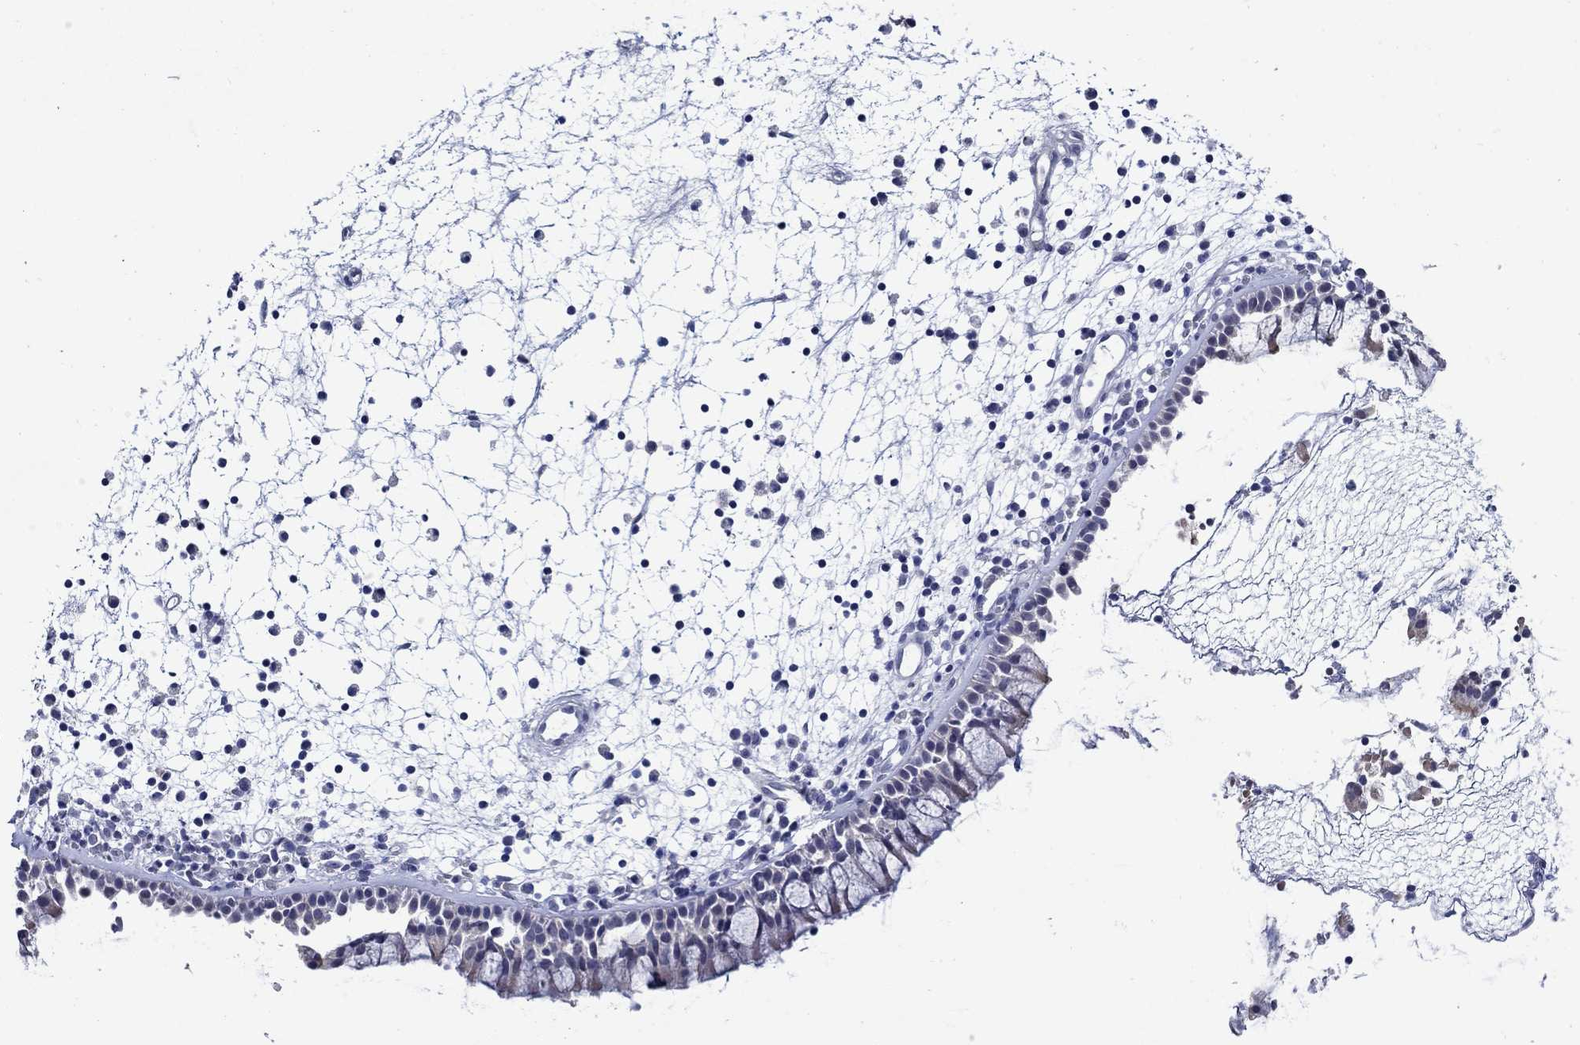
{"staining": {"intensity": "weak", "quantity": "25%-75%", "location": "cytoplasmic/membranous"}, "tissue": "nasopharynx", "cell_type": "Respiratory epithelial cells", "image_type": "normal", "snomed": [{"axis": "morphology", "description": "Normal tissue, NOS"}, {"axis": "morphology", "description": "Polyp, NOS"}, {"axis": "topography", "description": "Nasopharynx"}], "caption": "Immunohistochemical staining of normal human nasopharynx shows 25%-75% levels of weak cytoplasmic/membranous protein expression in about 25%-75% of respiratory epithelial cells.", "gene": "MC2R", "patient": {"sex": "female", "age": 56}}